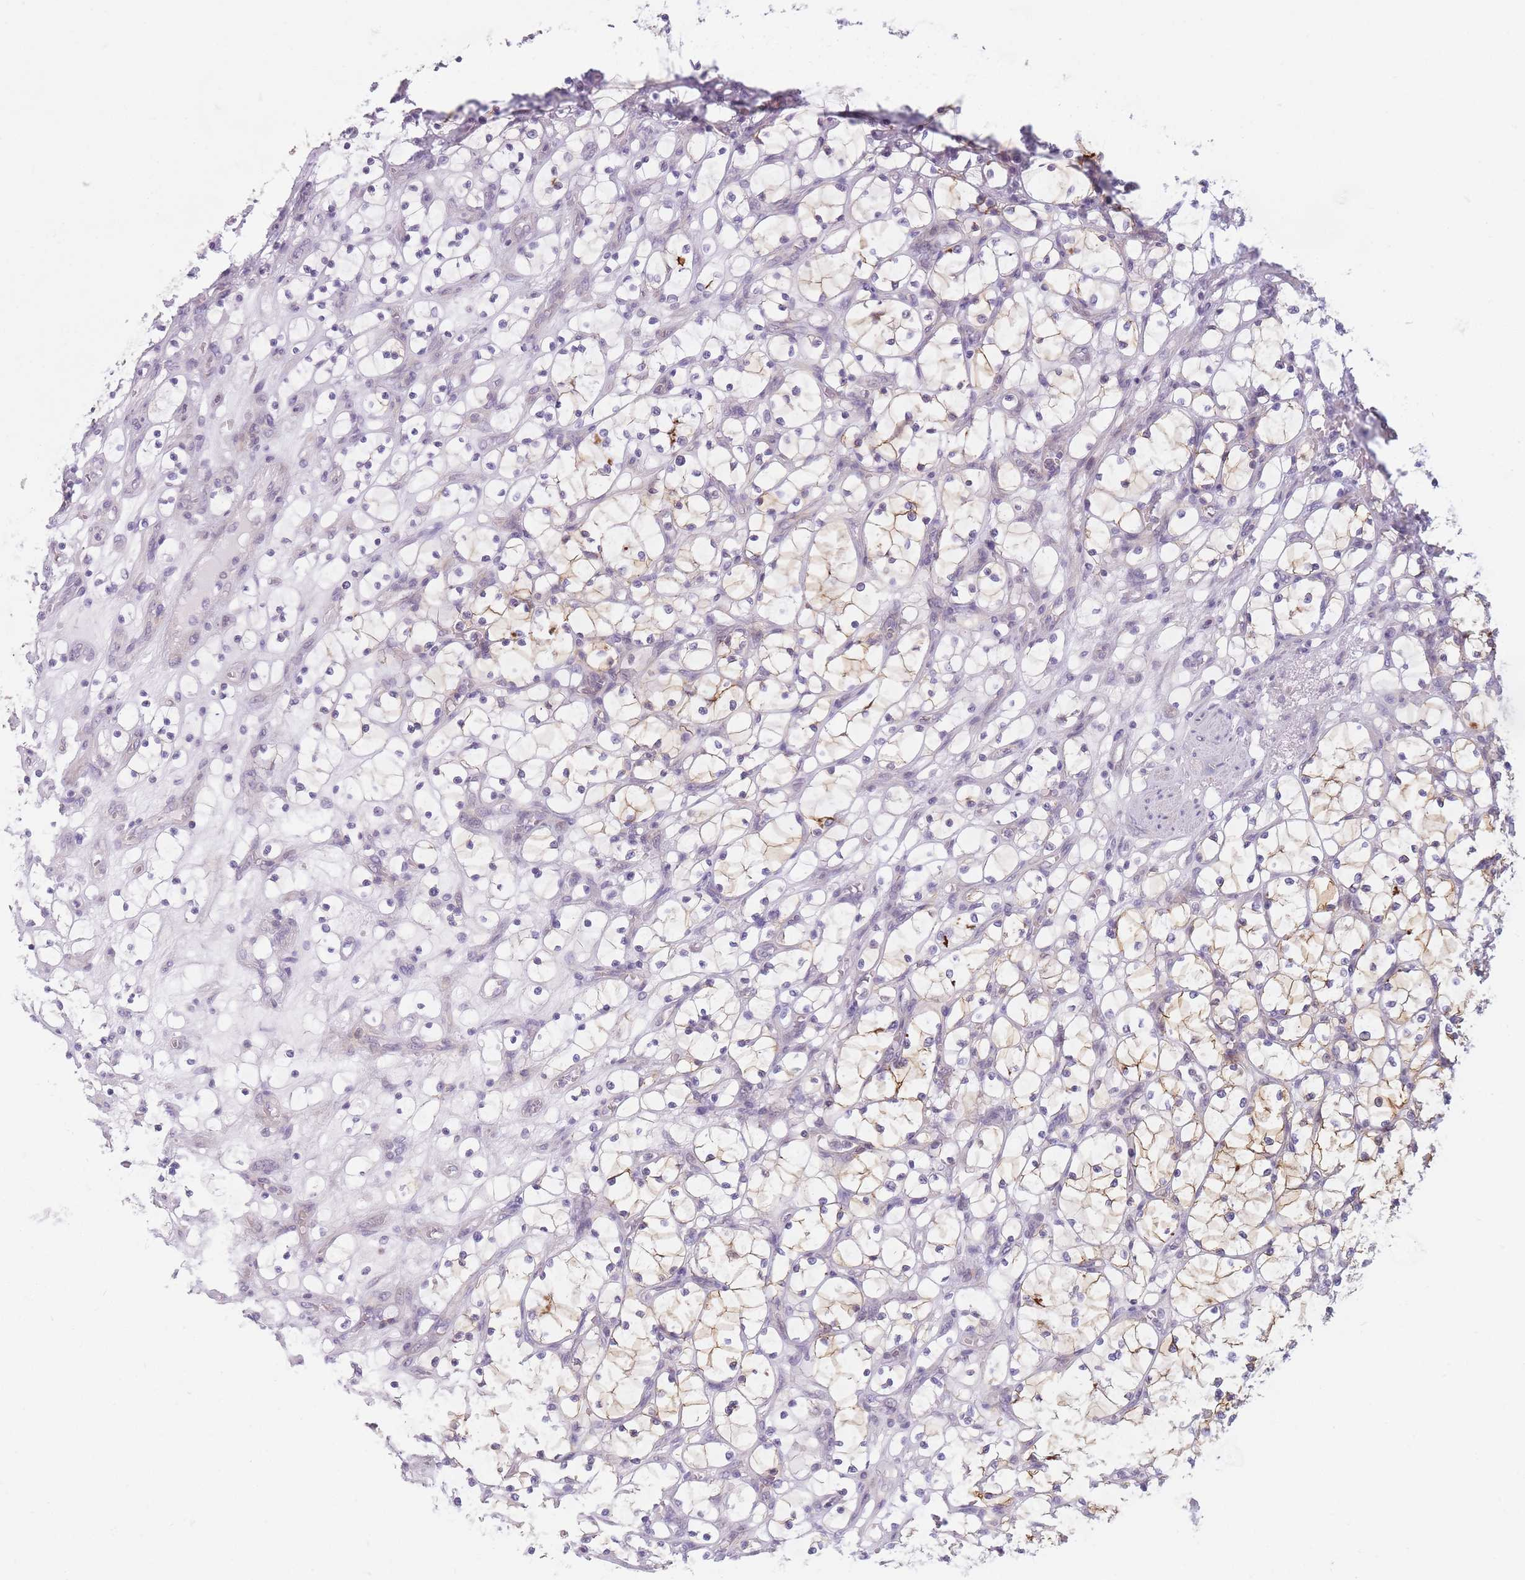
{"staining": {"intensity": "moderate", "quantity": "<25%", "location": "cytoplasmic/membranous"}, "tissue": "renal cancer", "cell_type": "Tumor cells", "image_type": "cancer", "snomed": [{"axis": "morphology", "description": "Adenocarcinoma, NOS"}, {"axis": "topography", "description": "Kidney"}], "caption": "A brown stain labels moderate cytoplasmic/membranous positivity of a protein in human renal cancer tumor cells. (Brightfield microscopy of DAB IHC at high magnification).", "gene": "GGT1", "patient": {"sex": "female", "age": 69}}